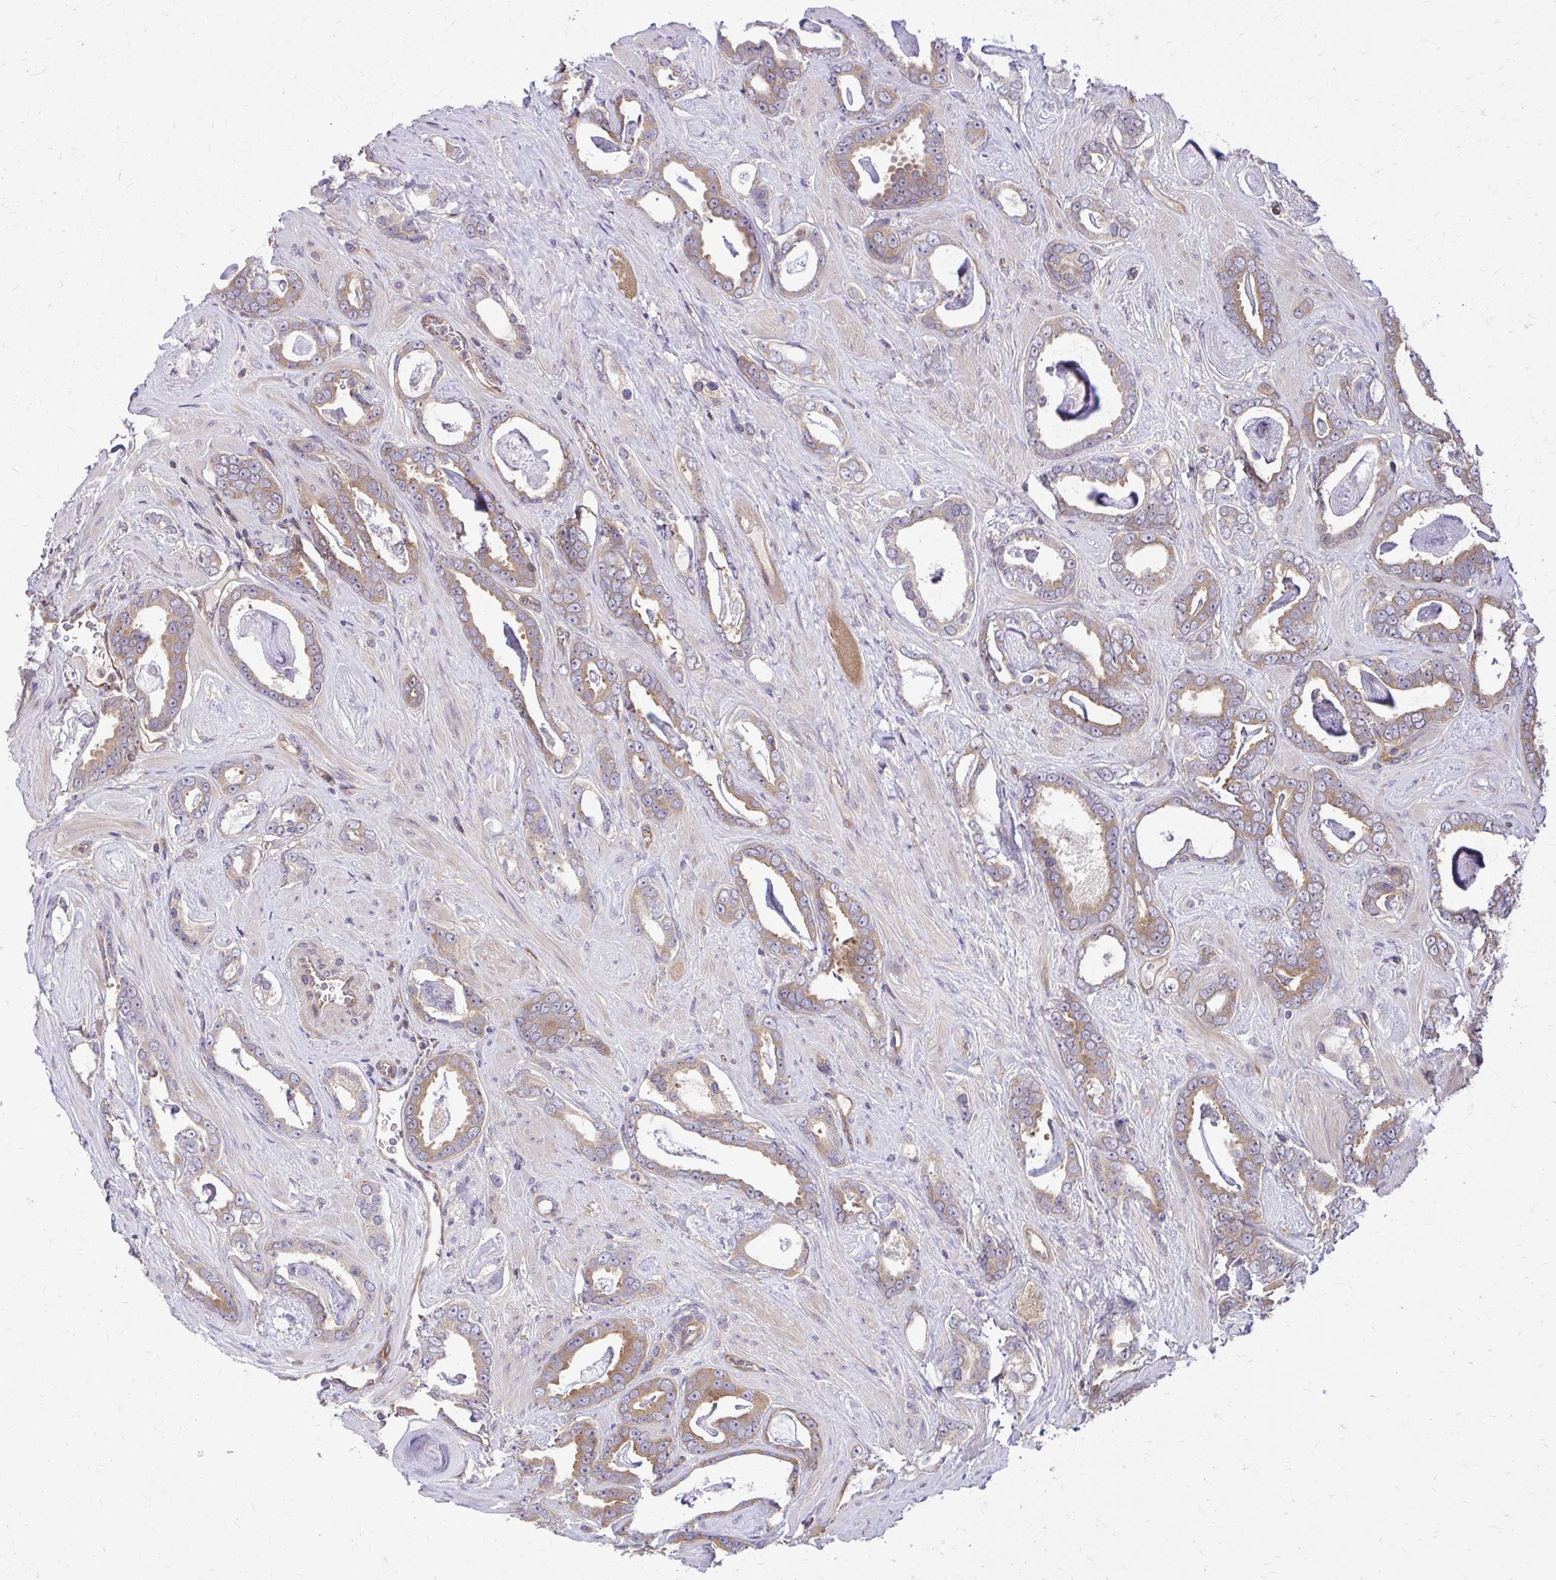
{"staining": {"intensity": "moderate", "quantity": "25%-75%", "location": "cytoplasmic/membranous"}, "tissue": "prostate cancer", "cell_type": "Tumor cells", "image_type": "cancer", "snomed": [{"axis": "morphology", "description": "Adenocarcinoma, High grade"}, {"axis": "topography", "description": "Prostate"}], "caption": "Prostate cancer stained for a protein (brown) displays moderate cytoplasmic/membranous positive expression in approximately 25%-75% of tumor cells.", "gene": "PPP5C", "patient": {"sex": "male", "age": 63}}